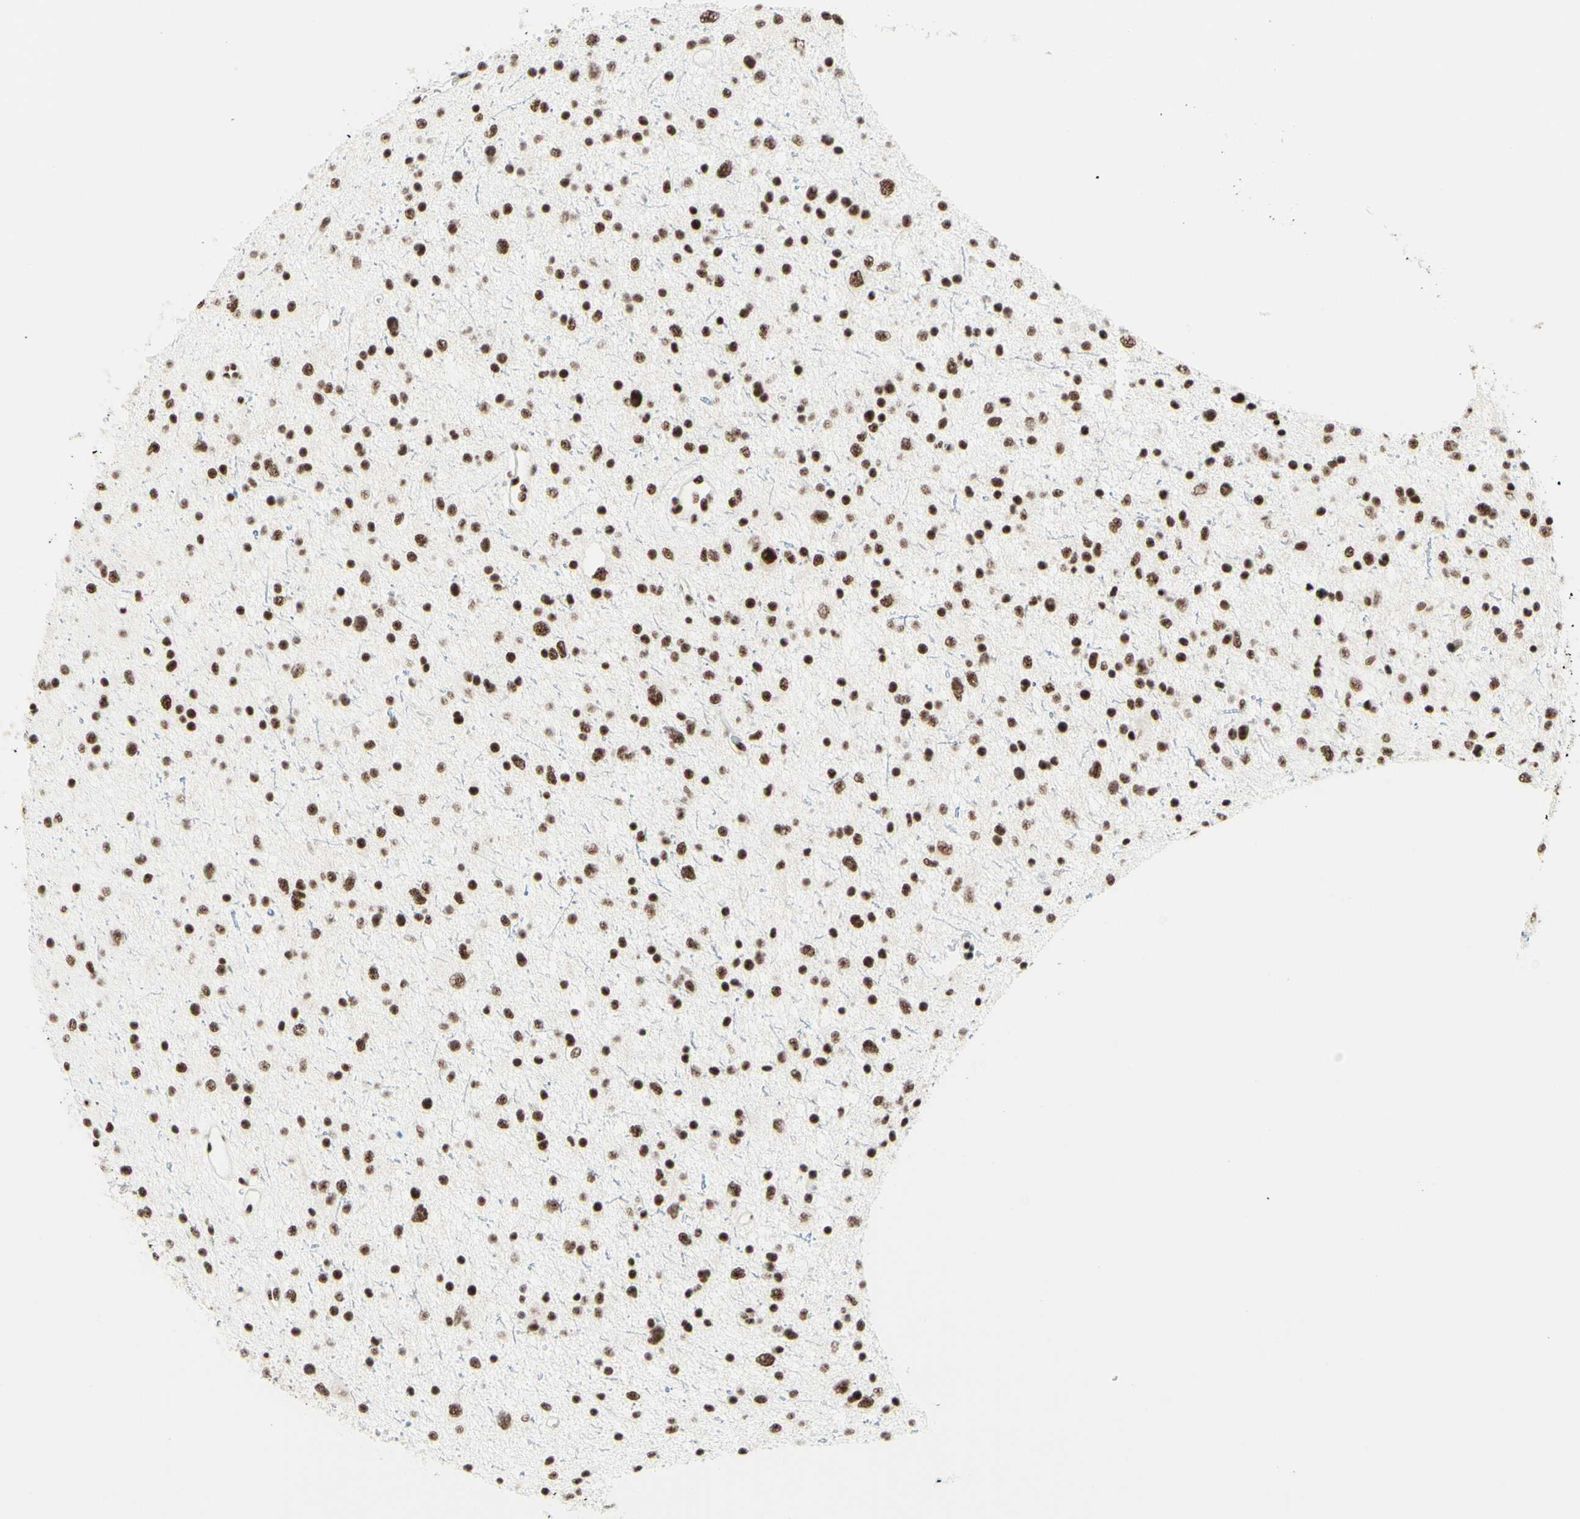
{"staining": {"intensity": "strong", "quantity": ">75%", "location": "nuclear"}, "tissue": "glioma", "cell_type": "Tumor cells", "image_type": "cancer", "snomed": [{"axis": "morphology", "description": "Glioma, malignant, Low grade"}, {"axis": "topography", "description": "Brain"}], "caption": "Immunohistochemical staining of human malignant glioma (low-grade) shows high levels of strong nuclear expression in about >75% of tumor cells. The staining was performed using DAB (3,3'-diaminobenzidine), with brown indicating positive protein expression. Nuclei are stained blue with hematoxylin.", "gene": "WTAP", "patient": {"sex": "female", "age": 37}}